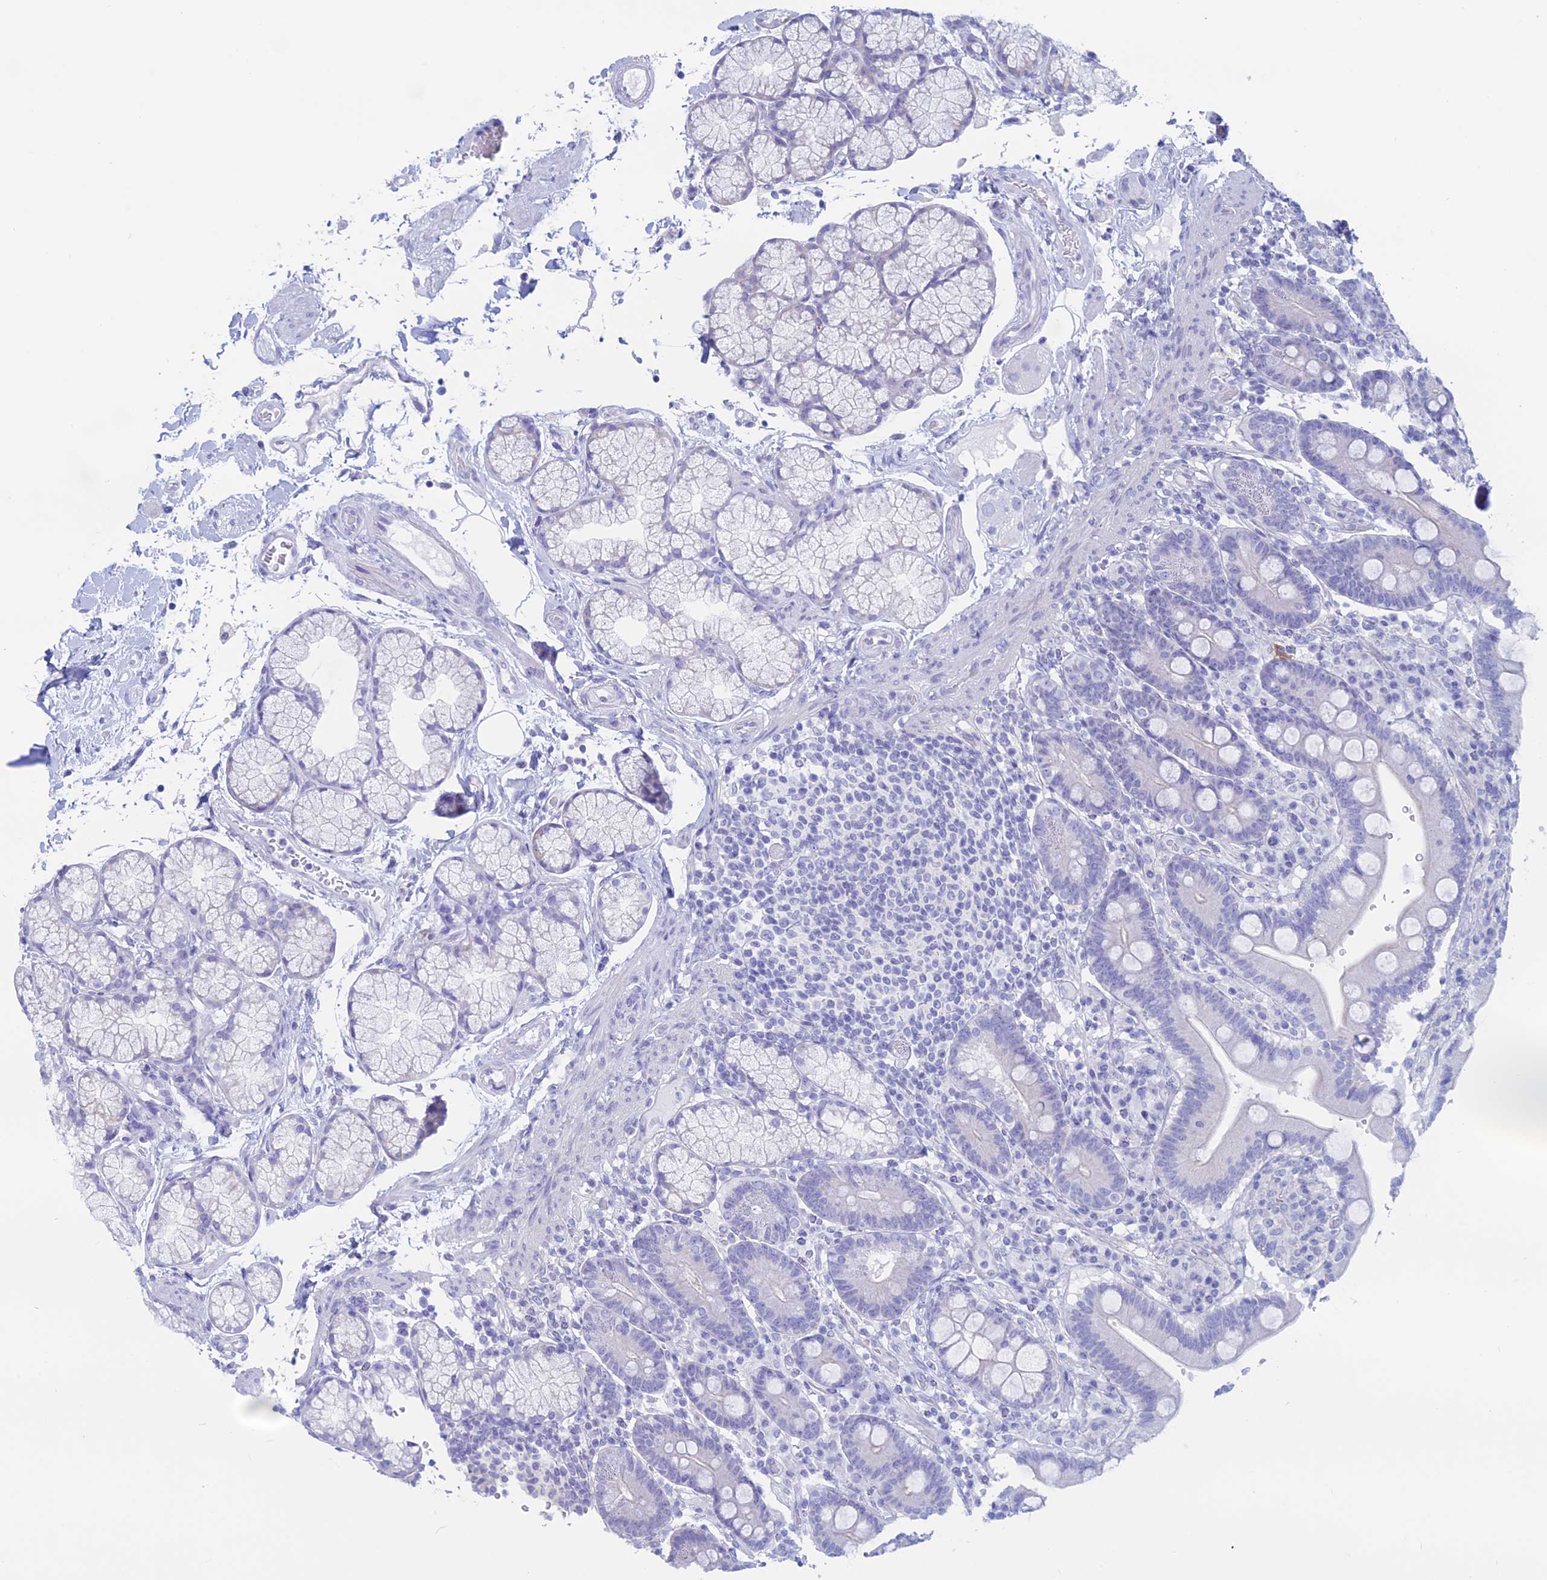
{"staining": {"intensity": "negative", "quantity": "none", "location": "none"}, "tissue": "duodenum", "cell_type": "Glandular cells", "image_type": "normal", "snomed": [{"axis": "morphology", "description": "Normal tissue, NOS"}, {"axis": "topography", "description": "Small intestine, NOS"}], "caption": "IHC micrograph of normal duodenum: duodenum stained with DAB (3,3'-diaminobenzidine) displays no significant protein staining in glandular cells. The staining is performed using DAB (3,3'-diaminobenzidine) brown chromogen with nuclei counter-stained in using hematoxylin.", "gene": "RP1", "patient": {"sex": "female", "age": 71}}